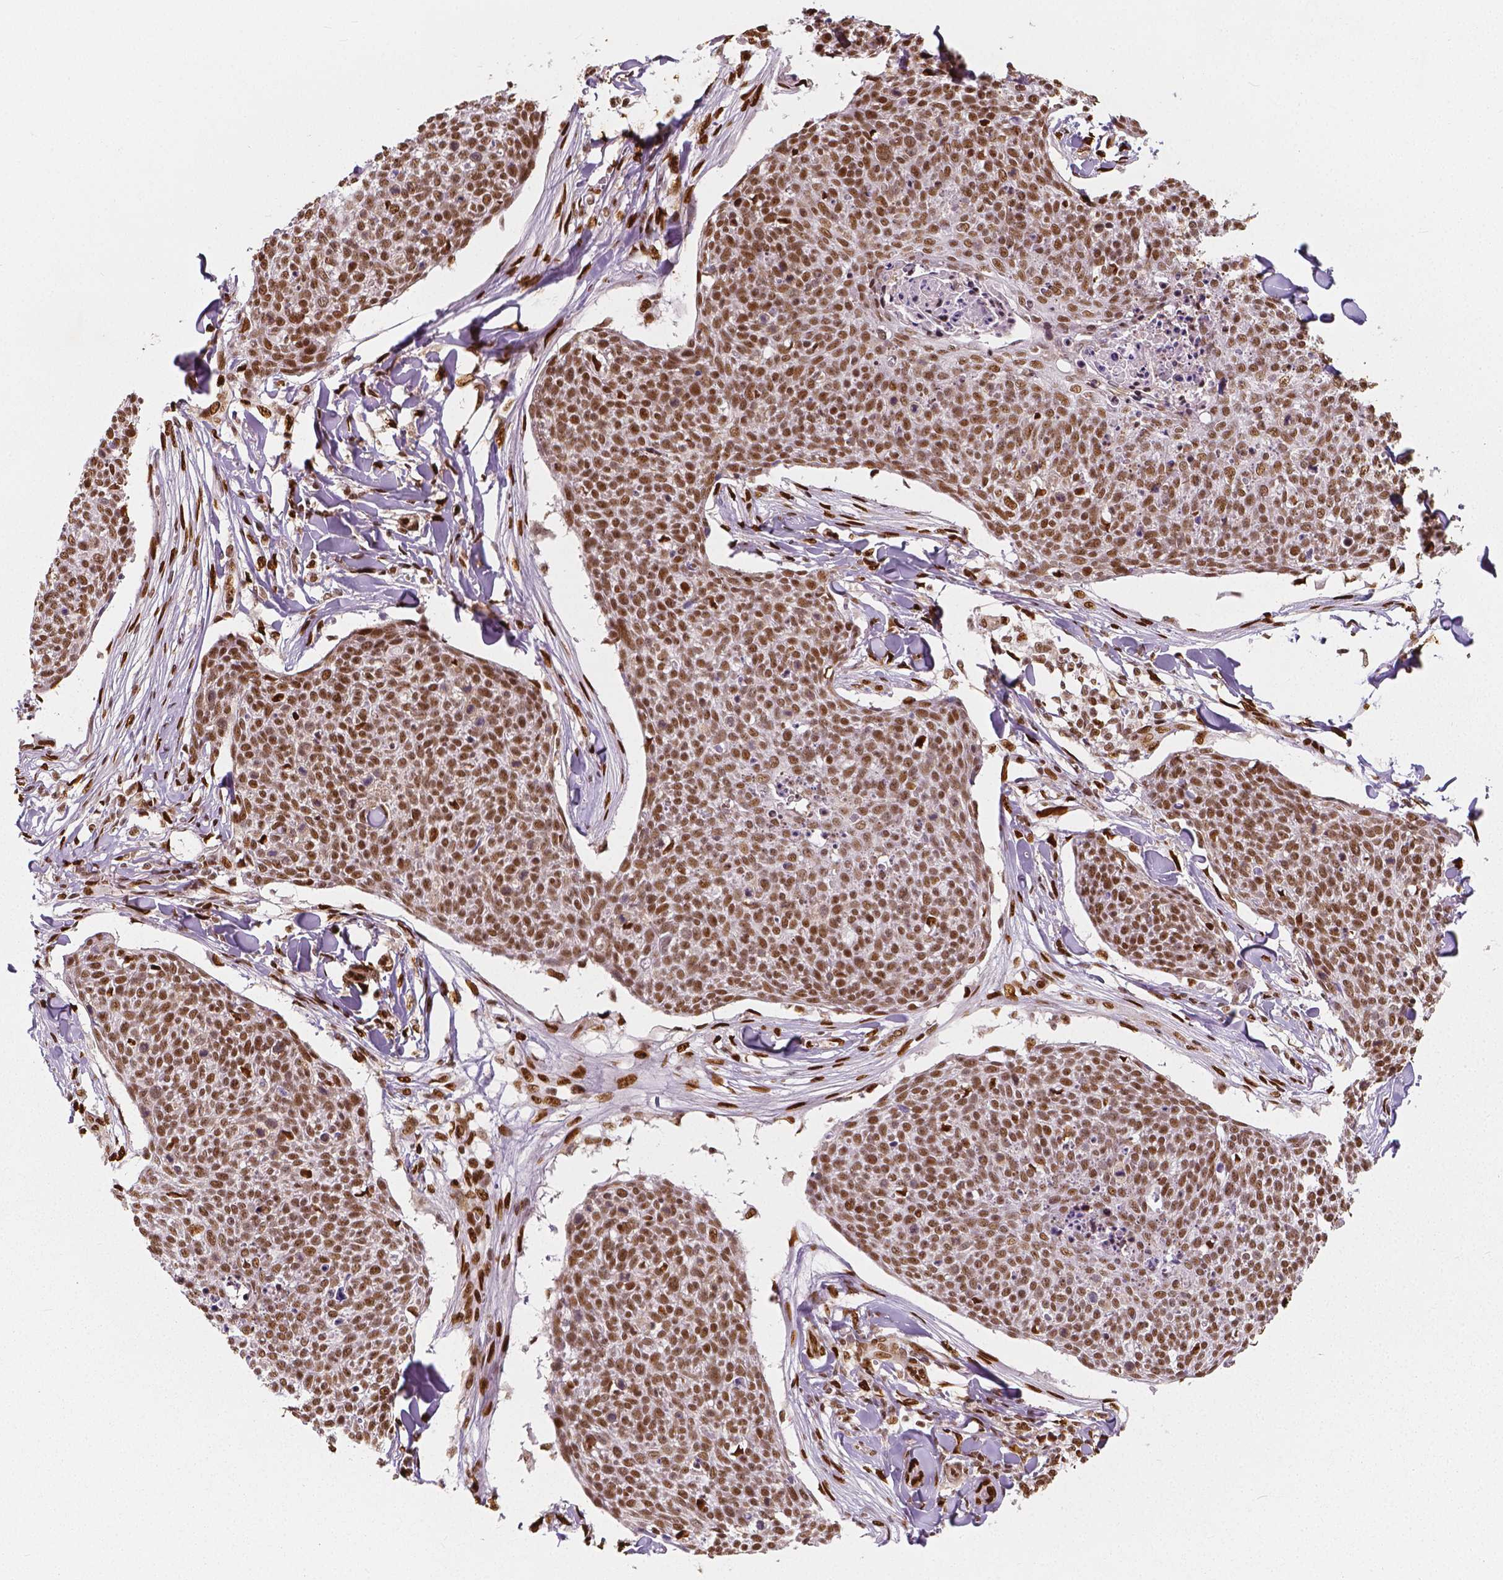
{"staining": {"intensity": "moderate", "quantity": ">75%", "location": "nuclear"}, "tissue": "skin cancer", "cell_type": "Tumor cells", "image_type": "cancer", "snomed": [{"axis": "morphology", "description": "Squamous cell carcinoma, NOS"}, {"axis": "topography", "description": "Skin"}, {"axis": "topography", "description": "Vulva"}], "caption": "Protein expression analysis of human skin squamous cell carcinoma reveals moderate nuclear staining in about >75% of tumor cells.", "gene": "NUCKS1", "patient": {"sex": "female", "age": 75}}